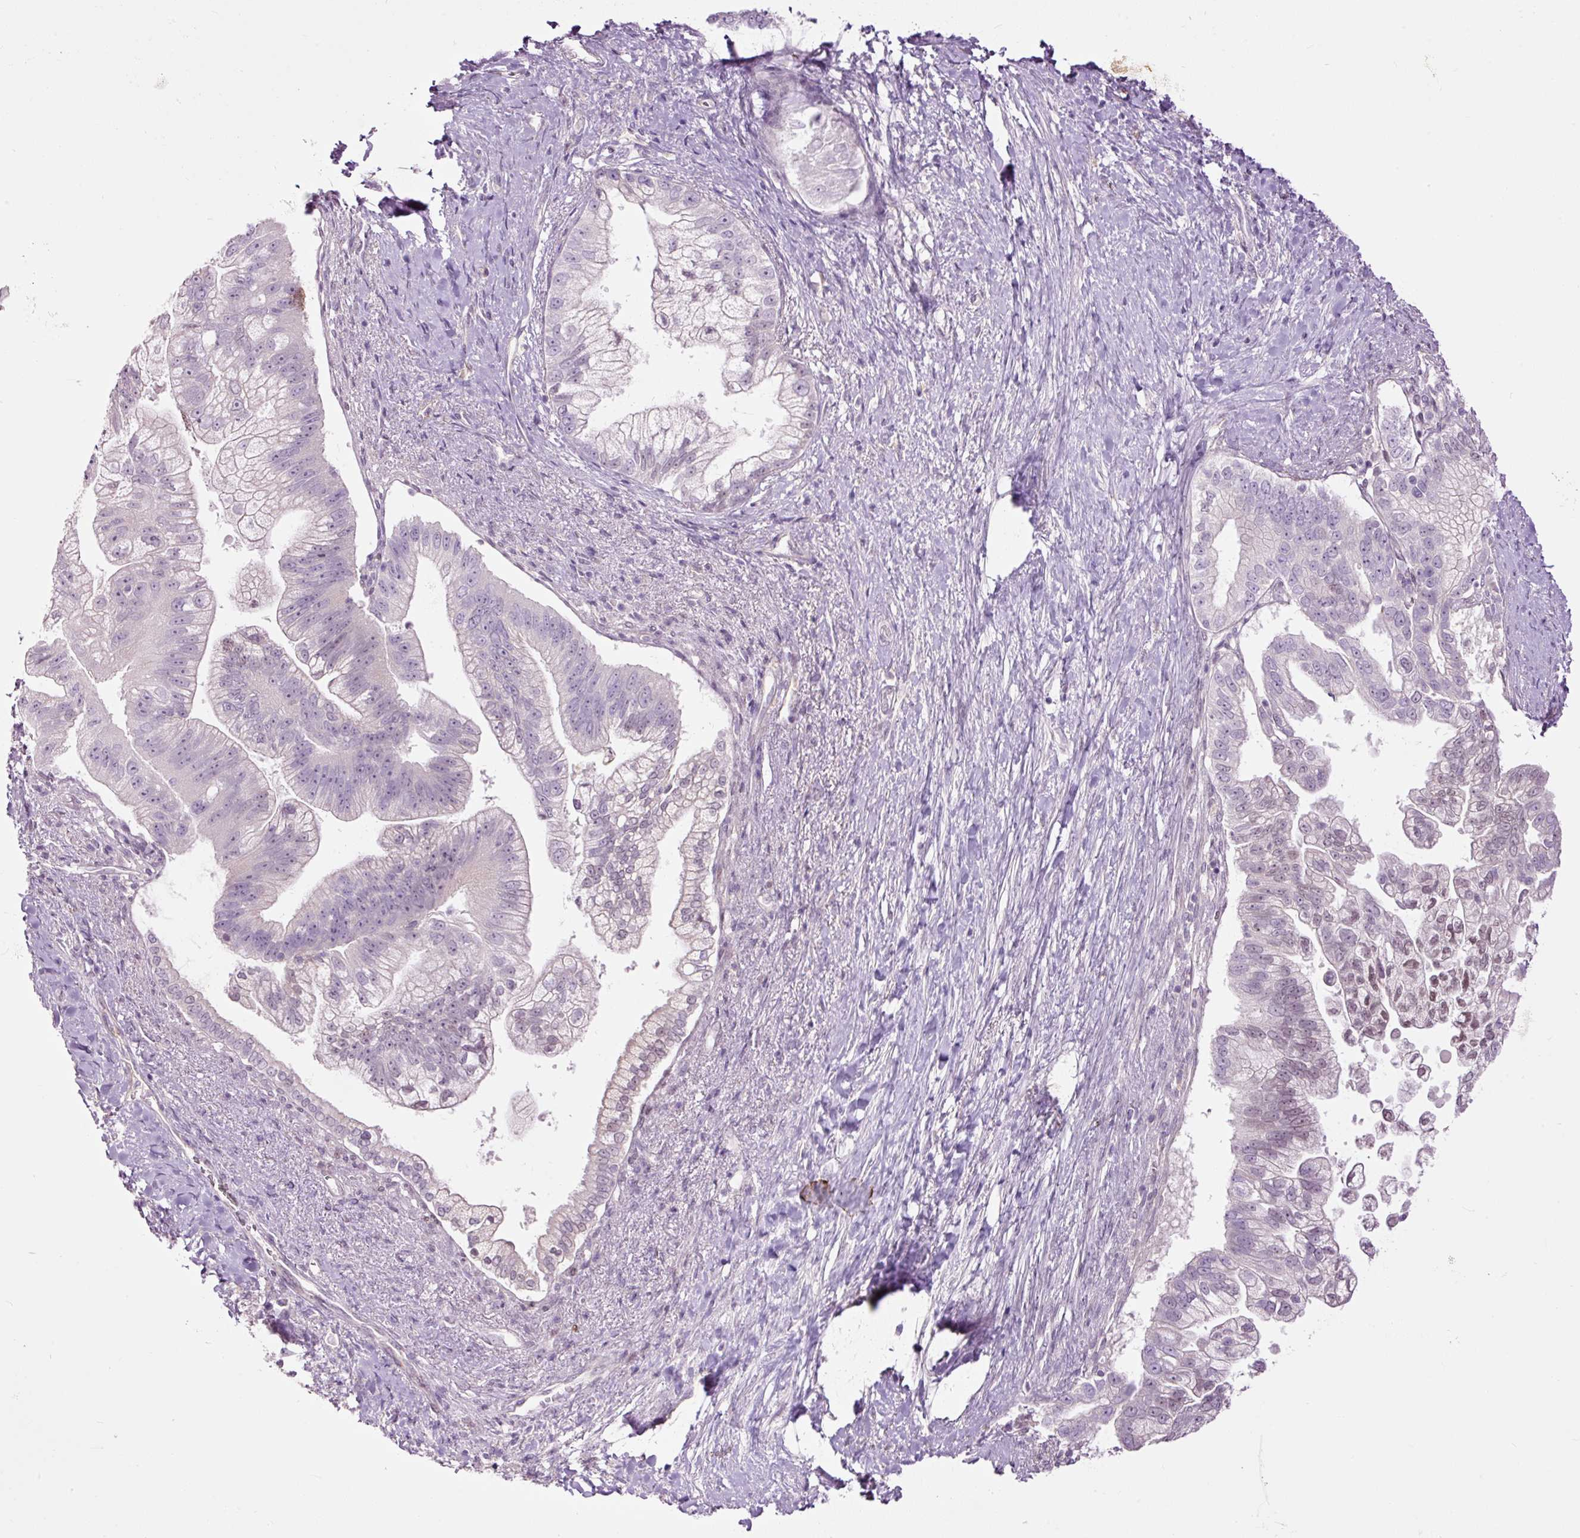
{"staining": {"intensity": "weak", "quantity": "<25%", "location": "nuclear"}, "tissue": "pancreatic cancer", "cell_type": "Tumor cells", "image_type": "cancer", "snomed": [{"axis": "morphology", "description": "Adenocarcinoma, NOS"}, {"axis": "topography", "description": "Pancreas"}], "caption": "Immunohistochemistry photomicrograph of neoplastic tissue: pancreatic cancer (adenocarcinoma) stained with DAB (3,3'-diaminobenzidine) demonstrates no significant protein staining in tumor cells.", "gene": "FCRL4", "patient": {"sex": "male", "age": 70}}